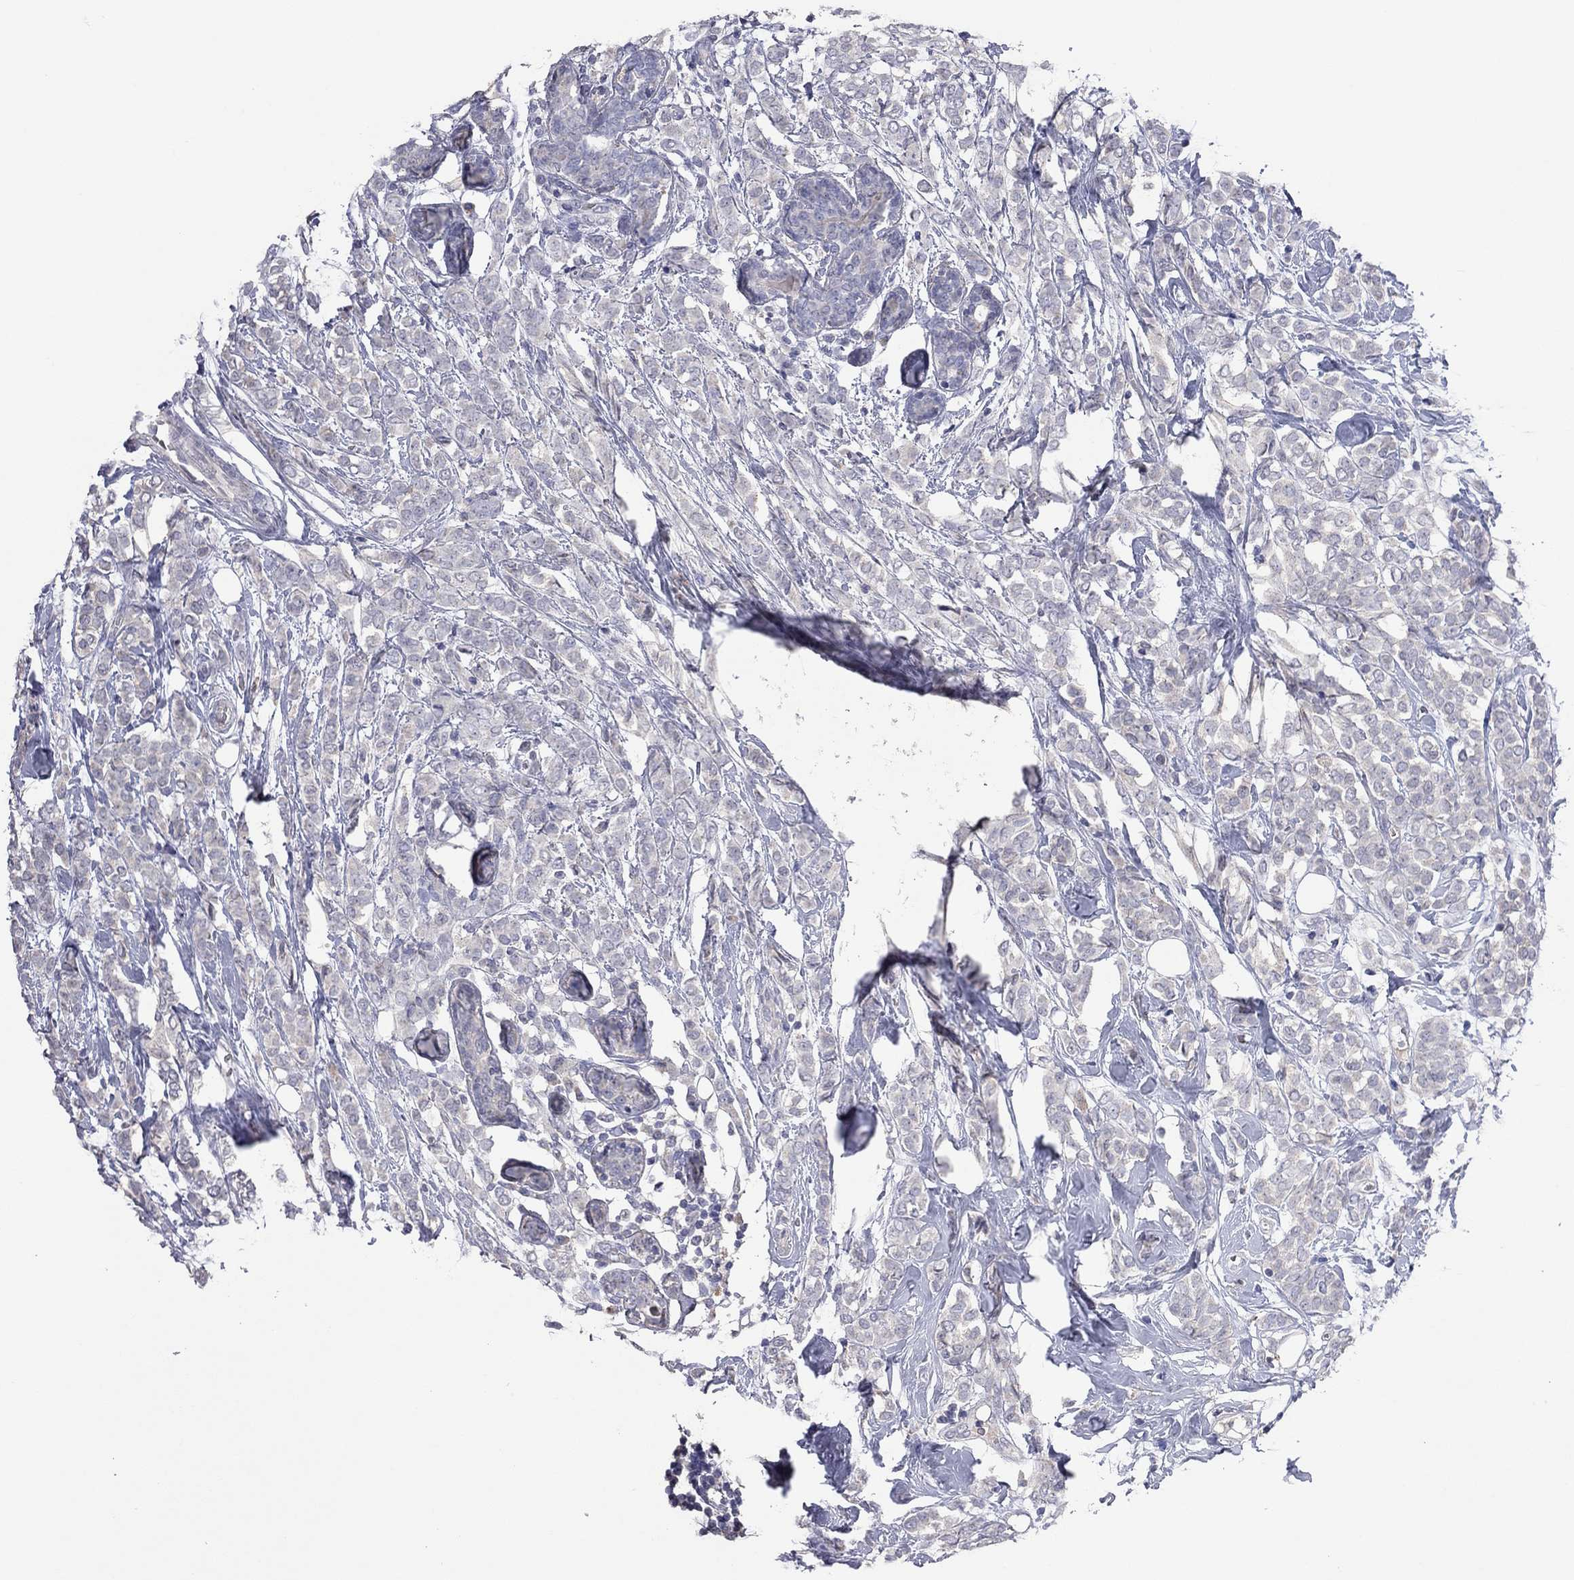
{"staining": {"intensity": "negative", "quantity": "none", "location": "none"}, "tissue": "breast cancer", "cell_type": "Tumor cells", "image_type": "cancer", "snomed": [{"axis": "morphology", "description": "Lobular carcinoma"}, {"axis": "topography", "description": "Breast"}], "caption": "This is a photomicrograph of immunohistochemistry staining of breast lobular carcinoma, which shows no expression in tumor cells.", "gene": "MMP13", "patient": {"sex": "female", "age": 49}}